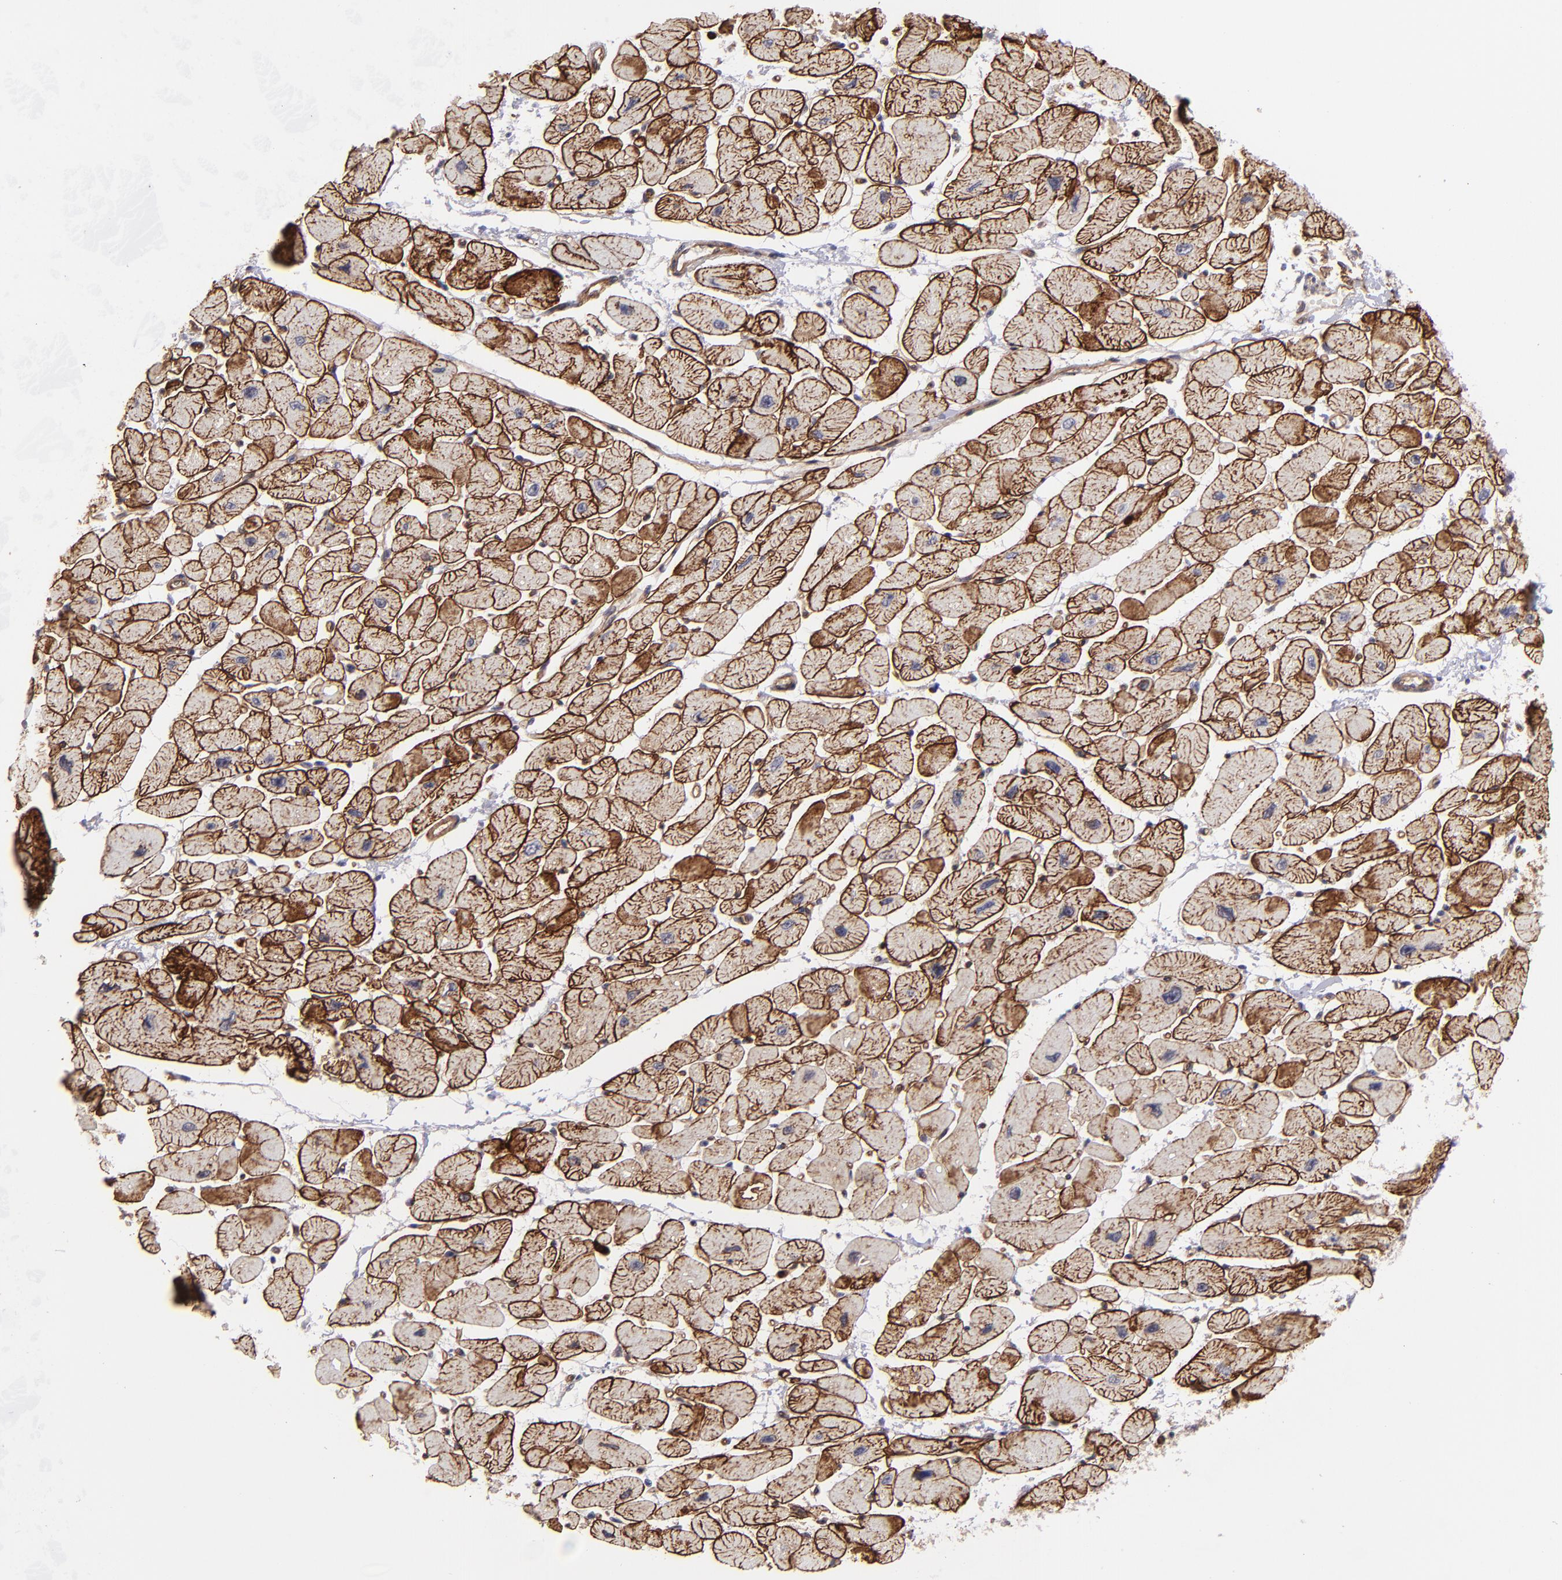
{"staining": {"intensity": "strong", "quantity": ">75%", "location": "cytoplasmic/membranous"}, "tissue": "heart muscle", "cell_type": "Cardiomyocytes", "image_type": "normal", "snomed": [{"axis": "morphology", "description": "Normal tissue, NOS"}, {"axis": "topography", "description": "Heart"}], "caption": "Immunohistochemical staining of benign heart muscle reveals high levels of strong cytoplasmic/membranous positivity in approximately >75% of cardiomyocytes.", "gene": "DYSF", "patient": {"sex": "female", "age": 54}}